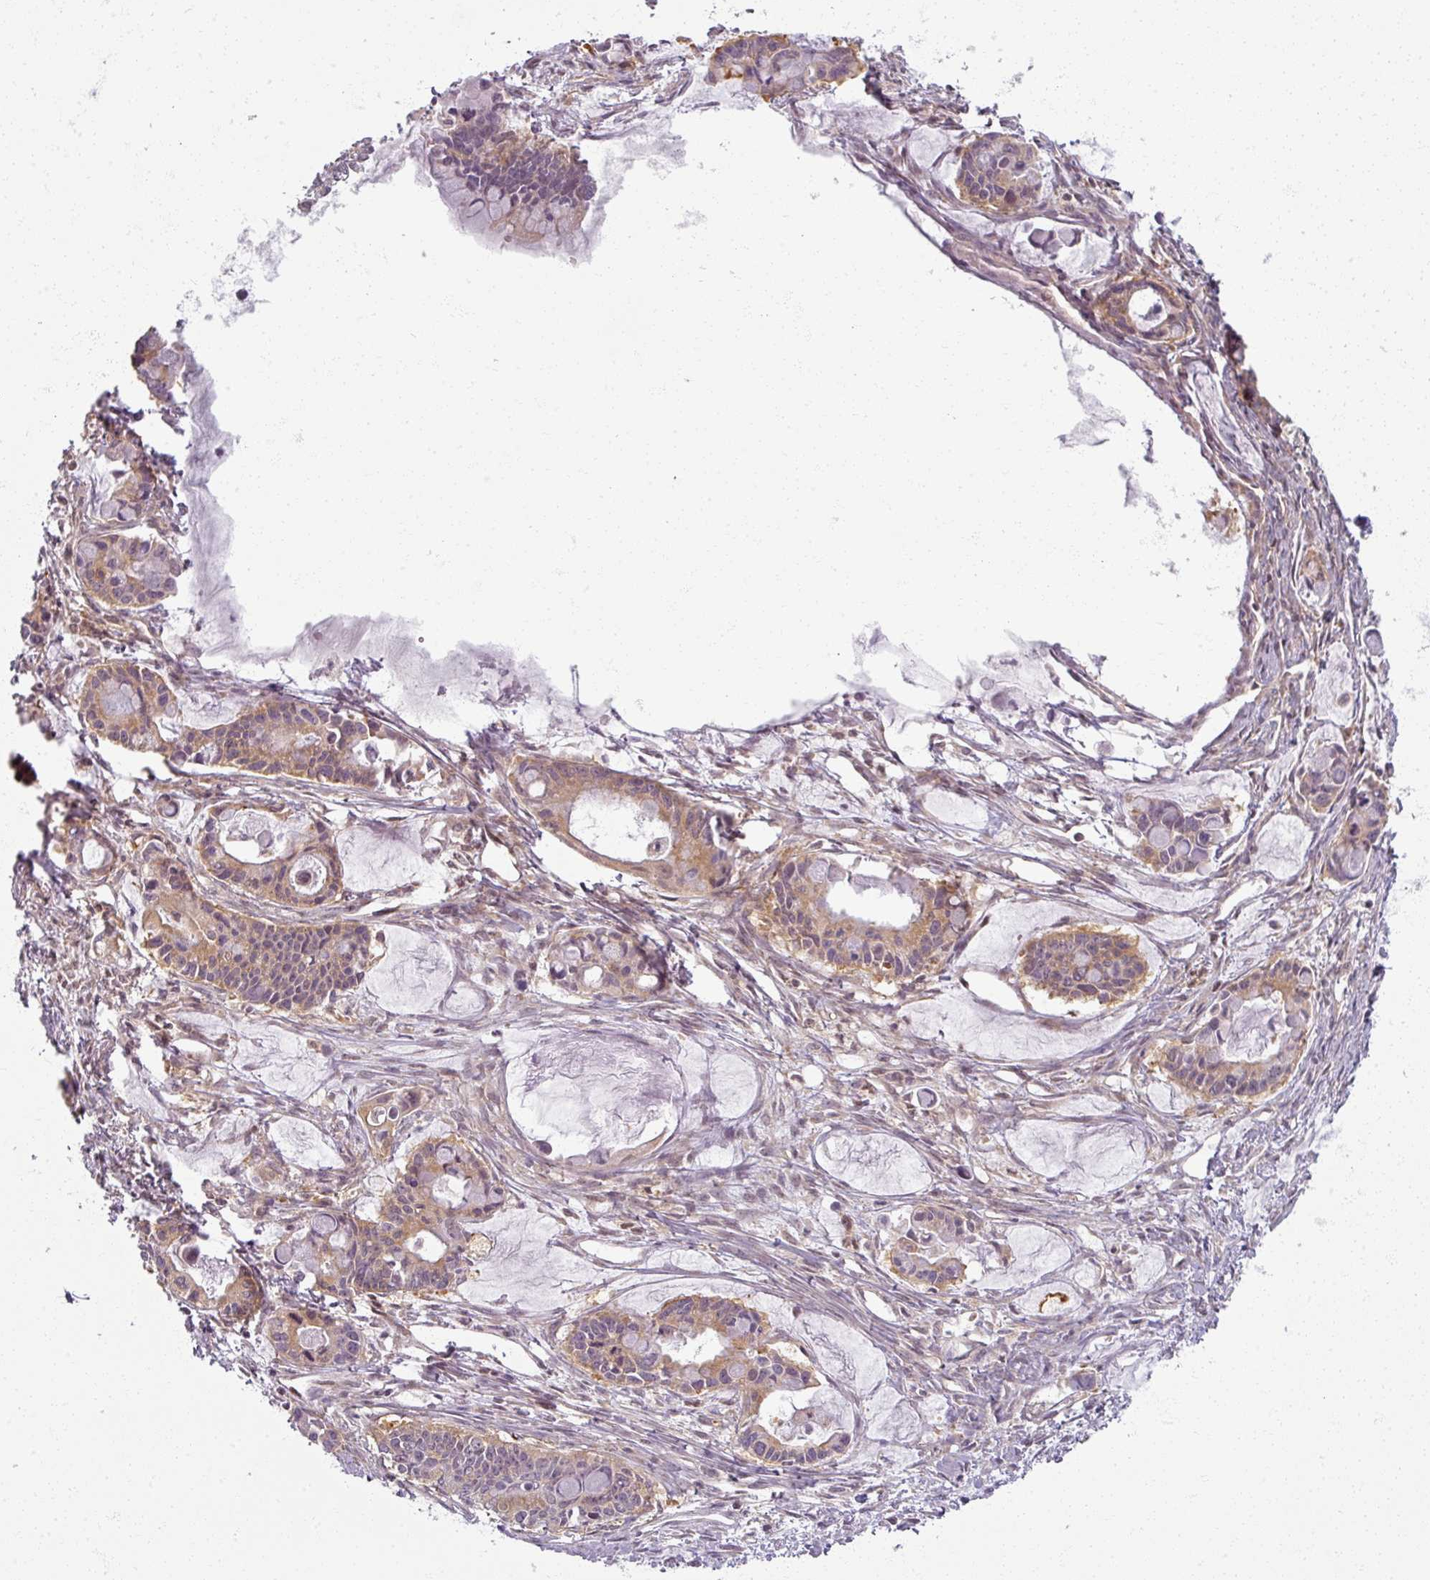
{"staining": {"intensity": "moderate", "quantity": "<25%", "location": "cytoplasmic/membranous"}, "tissue": "ovarian cancer", "cell_type": "Tumor cells", "image_type": "cancer", "snomed": [{"axis": "morphology", "description": "Cystadenocarcinoma, mucinous, NOS"}, {"axis": "topography", "description": "Ovary"}], "caption": "The photomicrograph displays a brown stain indicating the presence of a protein in the cytoplasmic/membranous of tumor cells in ovarian mucinous cystadenocarcinoma.", "gene": "AGPAT4", "patient": {"sex": "female", "age": 63}}